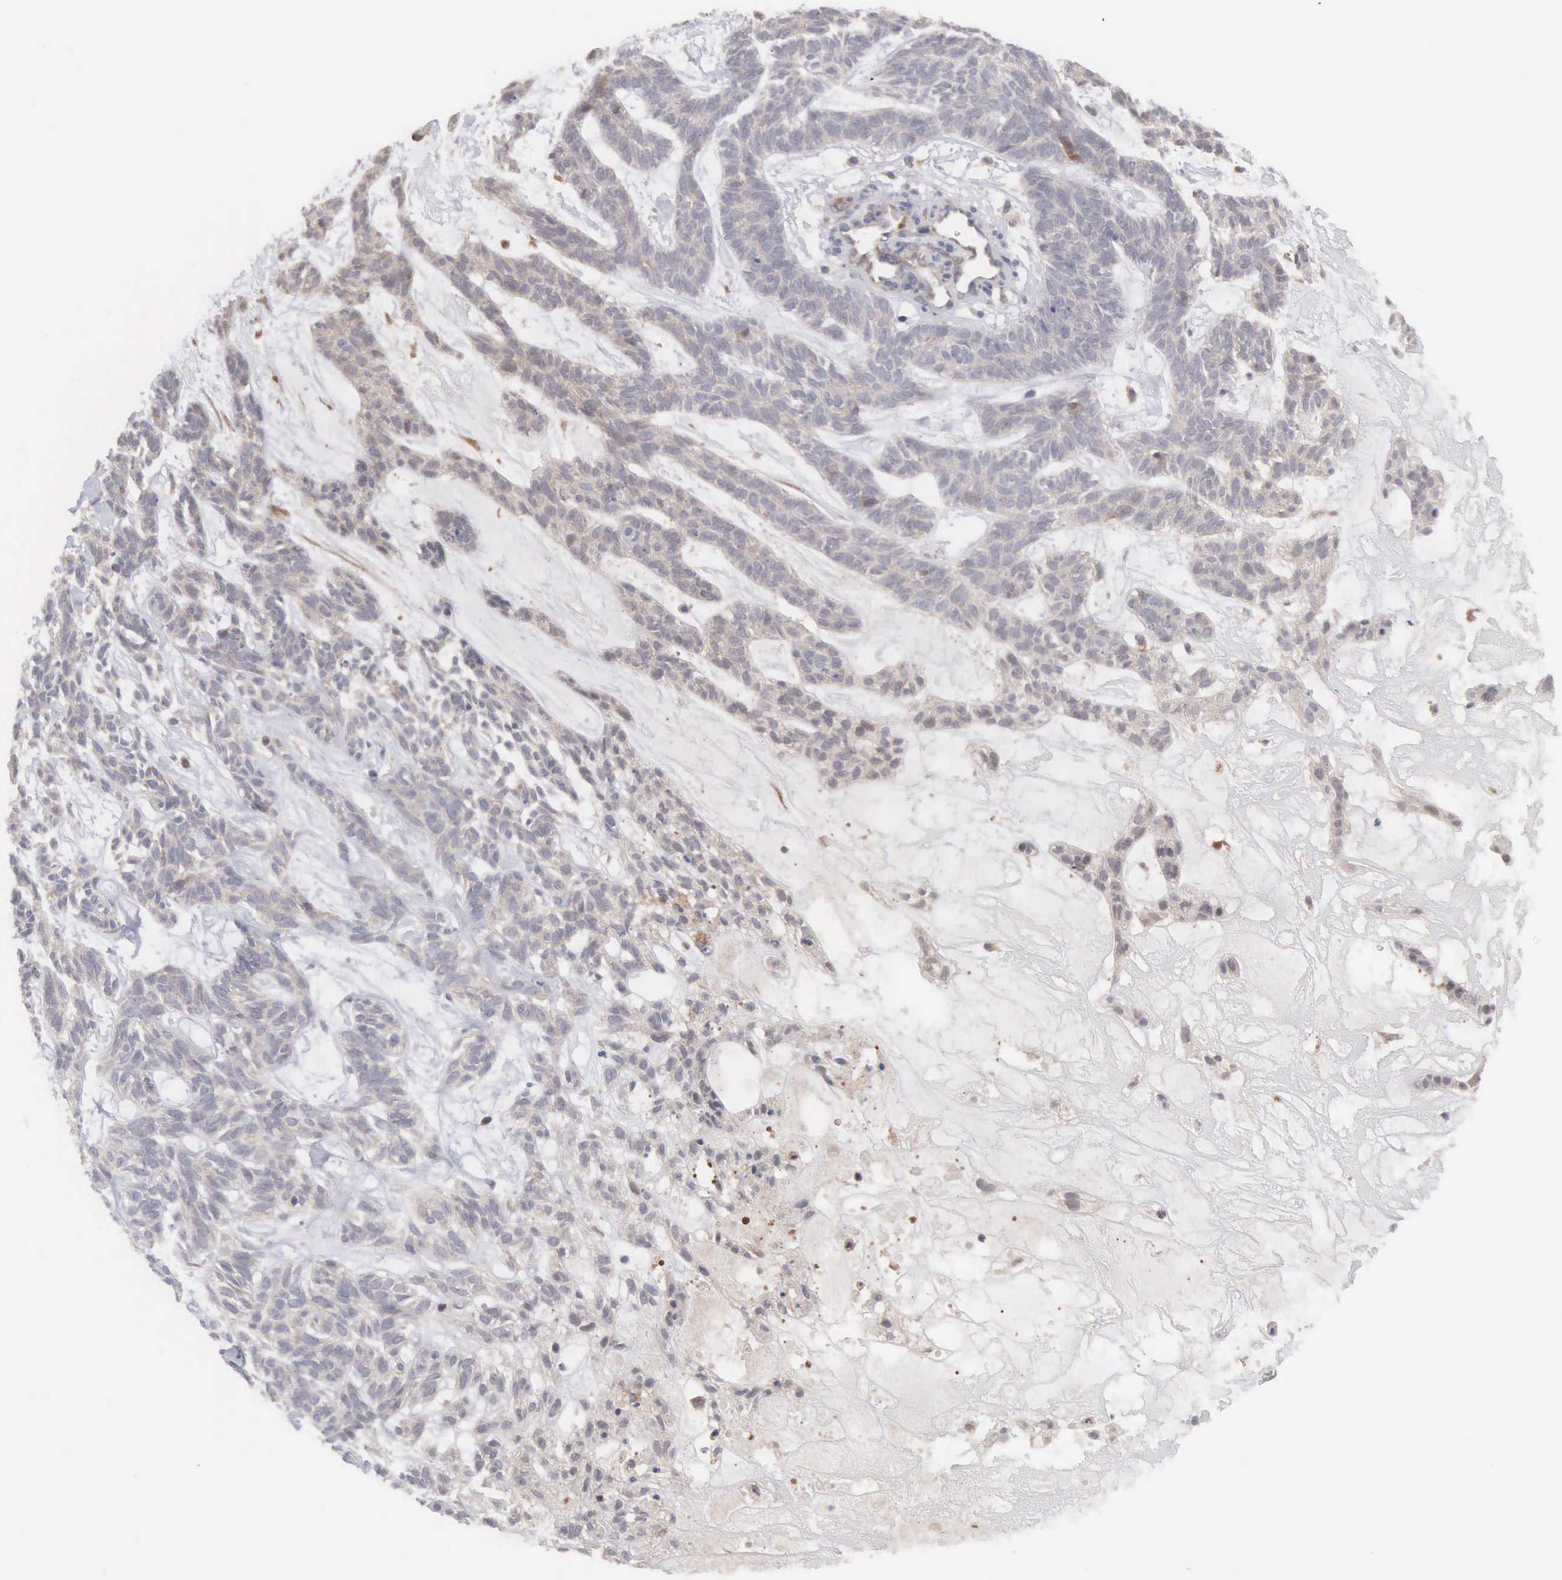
{"staining": {"intensity": "weak", "quantity": "25%-75%", "location": "cytoplasmic/membranous"}, "tissue": "skin cancer", "cell_type": "Tumor cells", "image_type": "cancer", "snomed": [{"axis": "morphology", "description": "Basal cell carcinoma"}, {"axis": "topography", "description": "Skin"}], "caption": "Protein staining by immunohistochemistry (IHC) demonstrates weak cytoplasmic/membranous positivity in approximately 25%-75% of tumor cells in basal cell carcinoma (skin).", "gene": "INF2", "patient": {"sex": "male", "age": 75}}